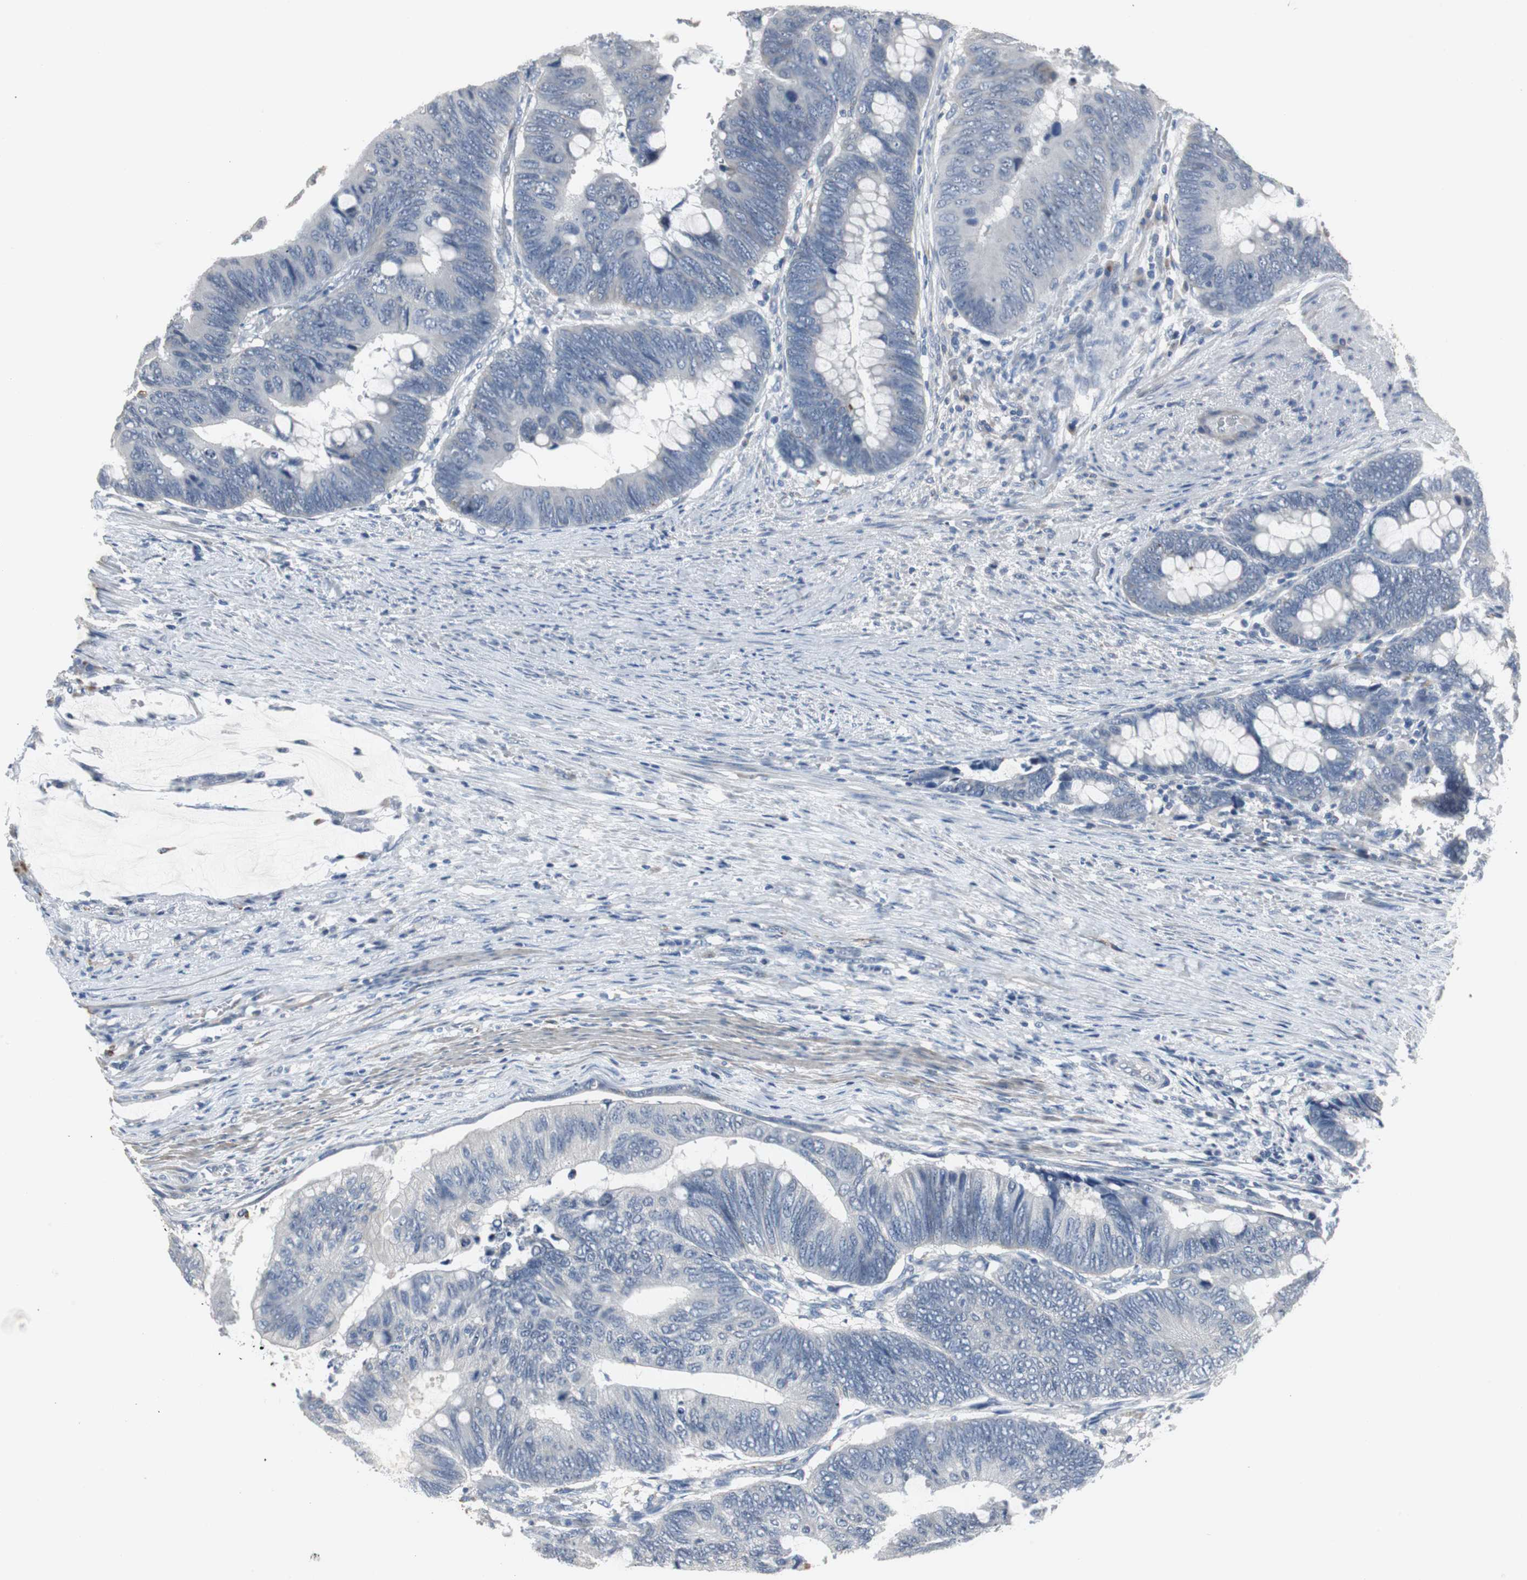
{"staining": {"intensity": "negative", "quantity": "none", "location": "none"}, "tissue": "colorectal cancer", "cell_type": "Tumor cells", "image_type": "cancer", "snomed": [{"axis": "morphology", "description": "Normal tissue, NOS"}, {"axis": "morphology", "description": "Adenocarcinoma, NOS"}, {"axis": "topography", "description": "Rectum"}, {"axis": "topography", "description": "Peripheral nerve tissue"}], "caption": "IHC of colorectal cancer shows no expression in tumor cells.", "gene": "PCYT1B", "patient": {"sex": "male", "age": 92}}